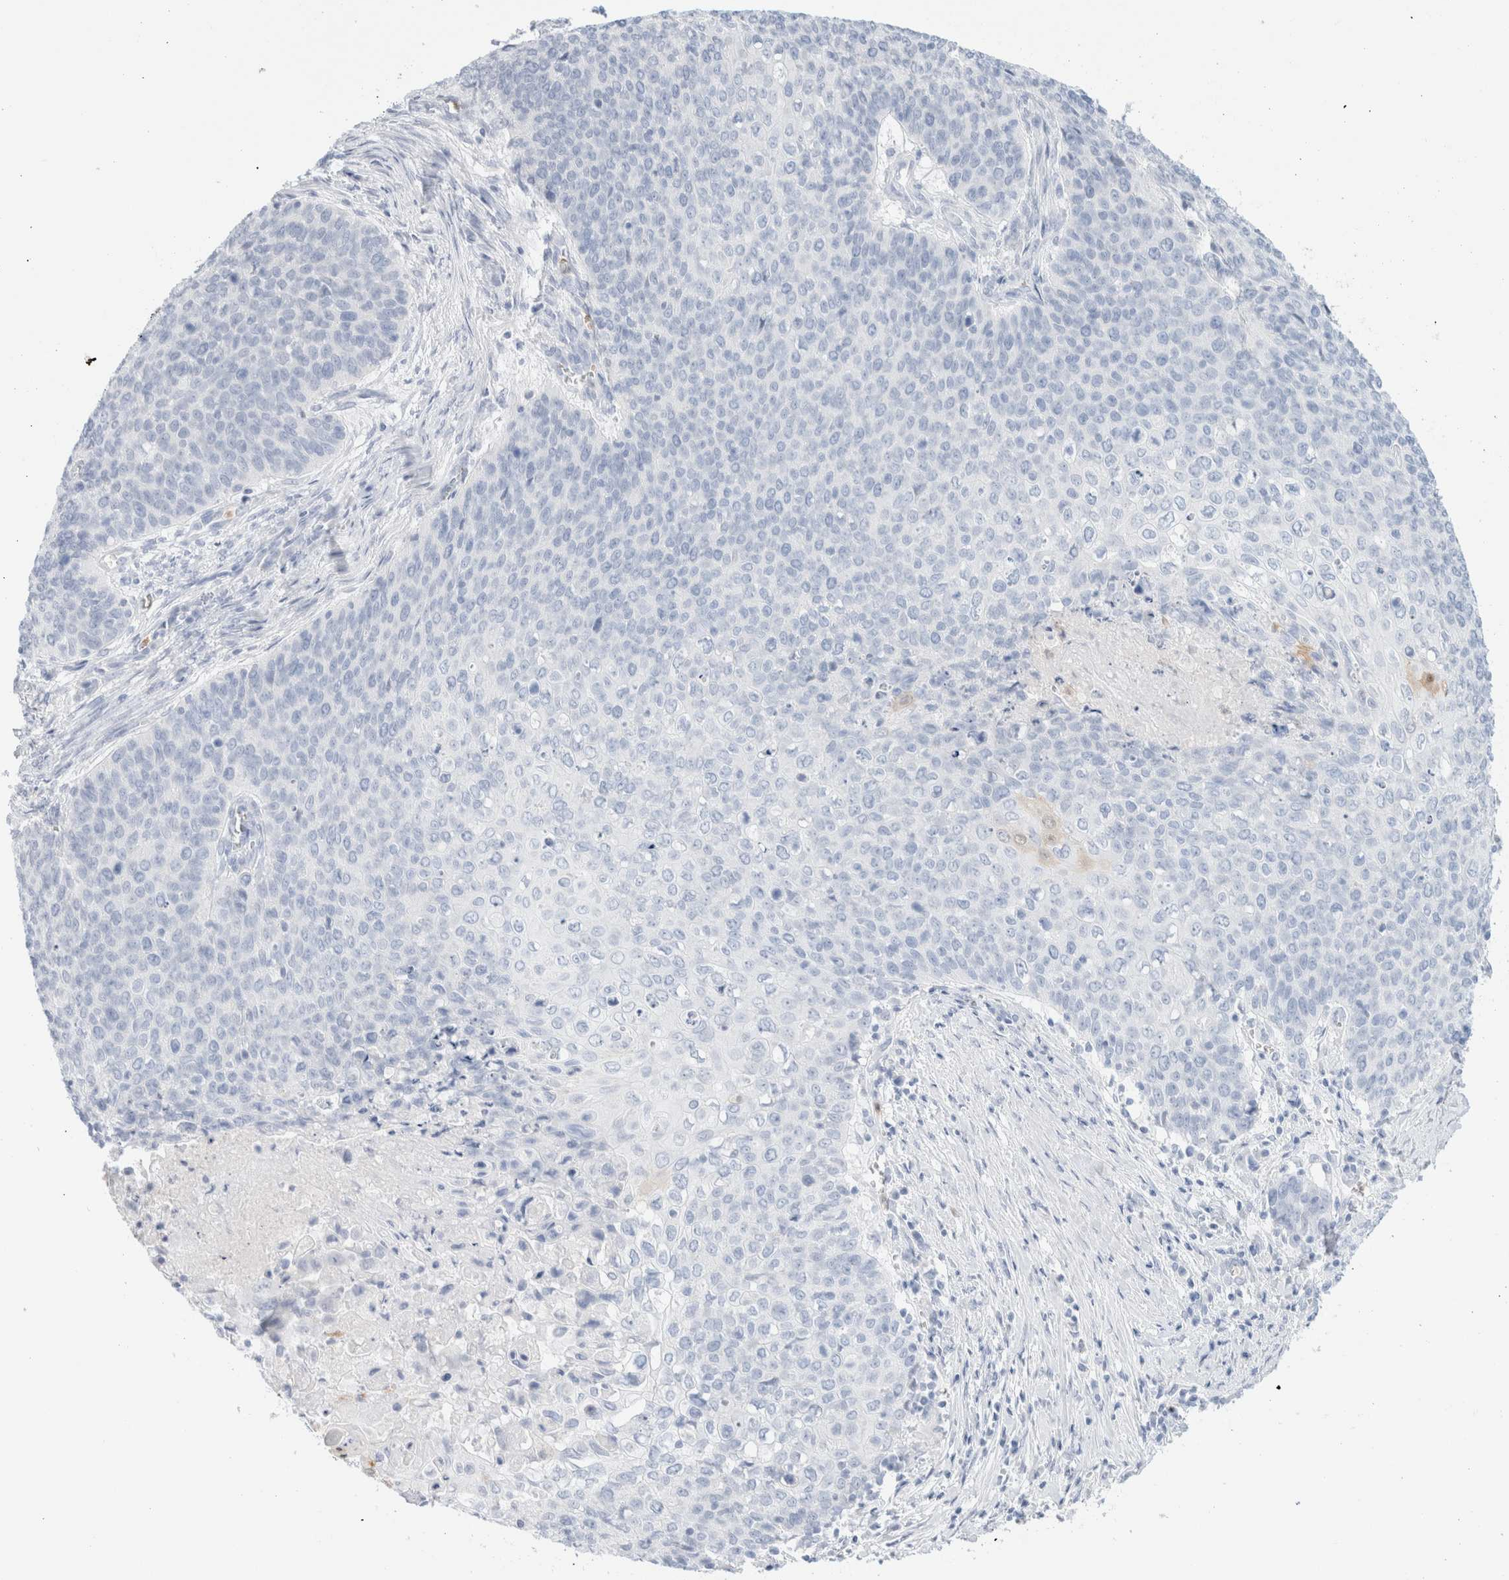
{"staining": {"intensity": "negative", "quantity": "none", "location": "none"}, "tissue": "cervical cancer", "cell_type": "Tumor cells", "image_type": "cancer", "snomed": [{"axis": "morphology", "description": "Squamous cell carcinoma, NOS"}, {"axis": "topography", "description": "Cervix"}], "caption": "DAB (3,3'-diaminobenzidine) immunohistochemical staining of squamous cell carcinoma (cervical) exhibits no significant staining in tumor cells.", "gene": "ARG1", "patient": {"sex": "female", "age": 39}}